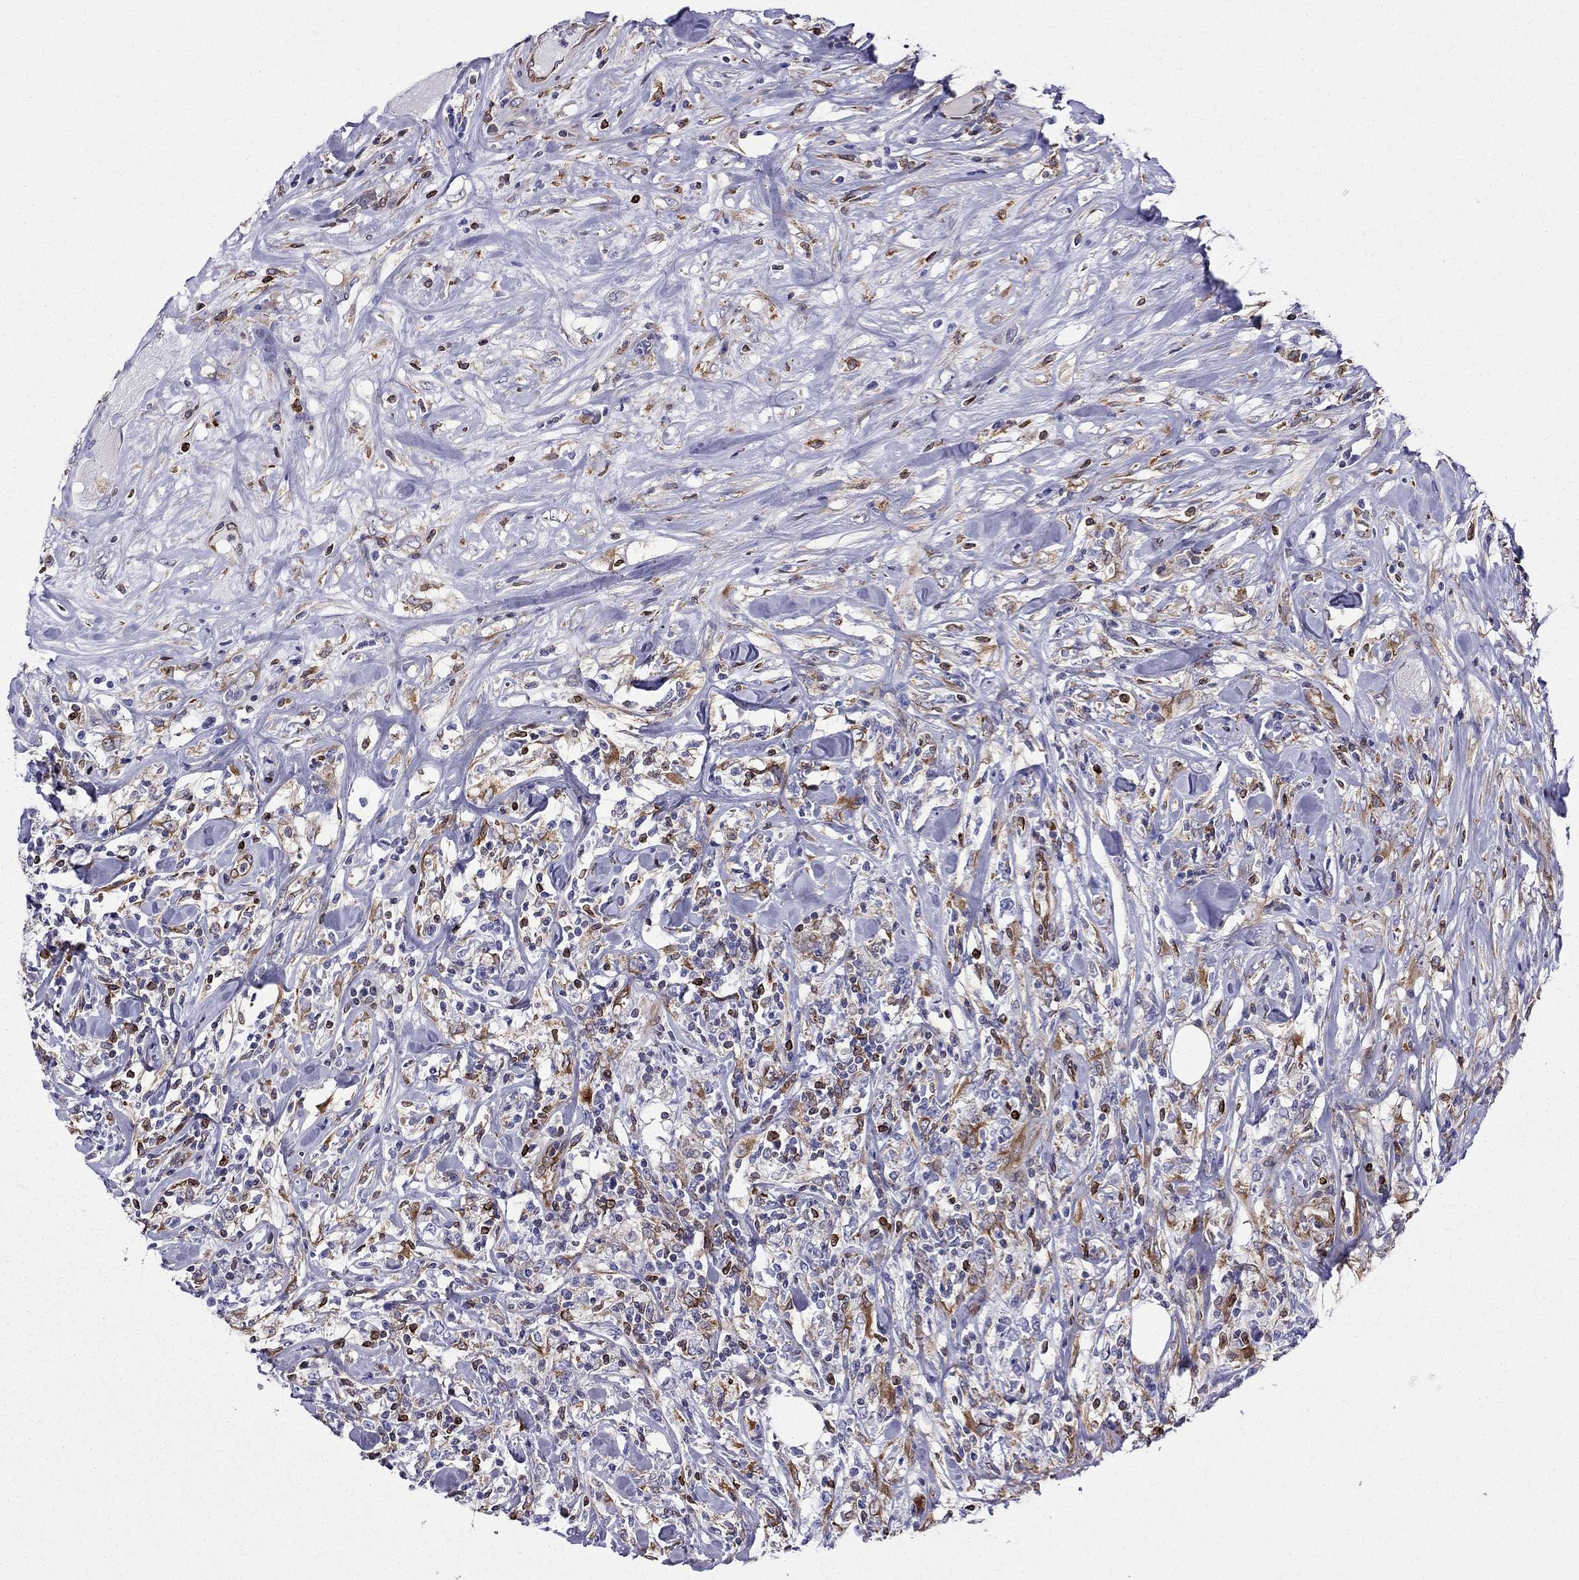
{"staining": {"intensity": "negative", "quantity": "none", "location": "none"}, "tissue": "lymphoma", "cell_type": "Tumor cells", "image_type": "cancer", "snomed": [{"axis": "morphology", "description": "Malignant lymphoma, non-Hodgkin's type, High grade"}, {"axis": "topography", "description": "Lymph node"}], "caption": "This photomicrograph is of lymphoma stained with IHC to label a protein in brown with the nuclei are counter-stained blue. There is no staining in tumor cells. (DAB (3,3'-diaminobenzidine) immunohistochemistry (IHC) with hematoxylin counter stain).", "gene": "GNAL", "patient": {"sex": "female", "age": 84}}